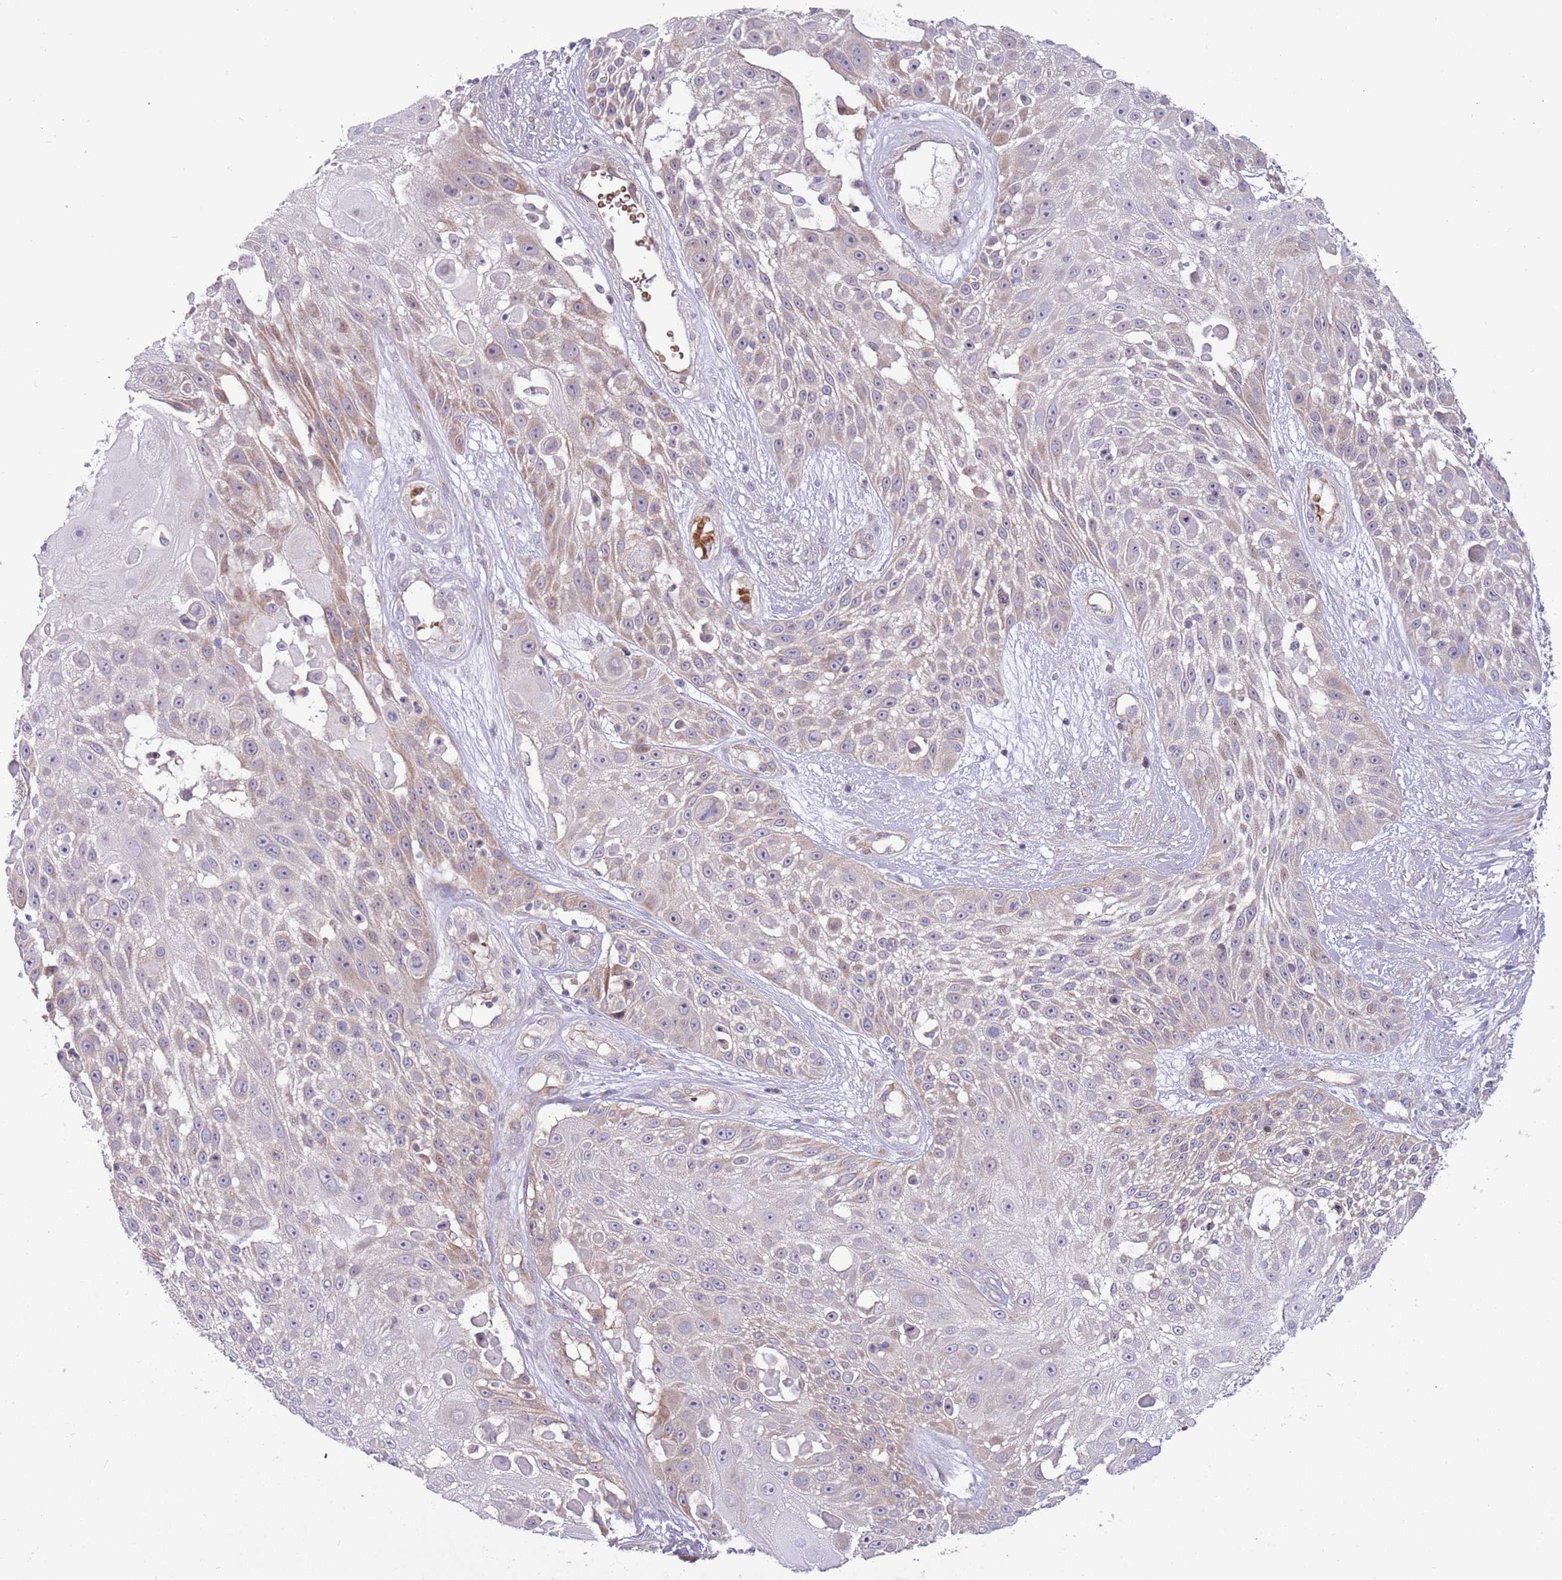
{"staining": {"intensity": "weak", "quantity": "25%-75%", "location": "cytoplasmic/membranous"}, "tissue": "skin cancer", "cell_type": "Tumor cells", "image_type": "cancer", "snomed": [{"axis": "morphology", "description": "Squamous cell carcinoma, NOS"}, {"axis": "topography", "description": "Skin"}], "caption": "Skin squamous cell carcinoma stained for a protein reveals weak cytoplasmic/membranous positivity in tumor cells.", "gene": "ITGB6", "patient": {"sex": "female", "age": 86}}